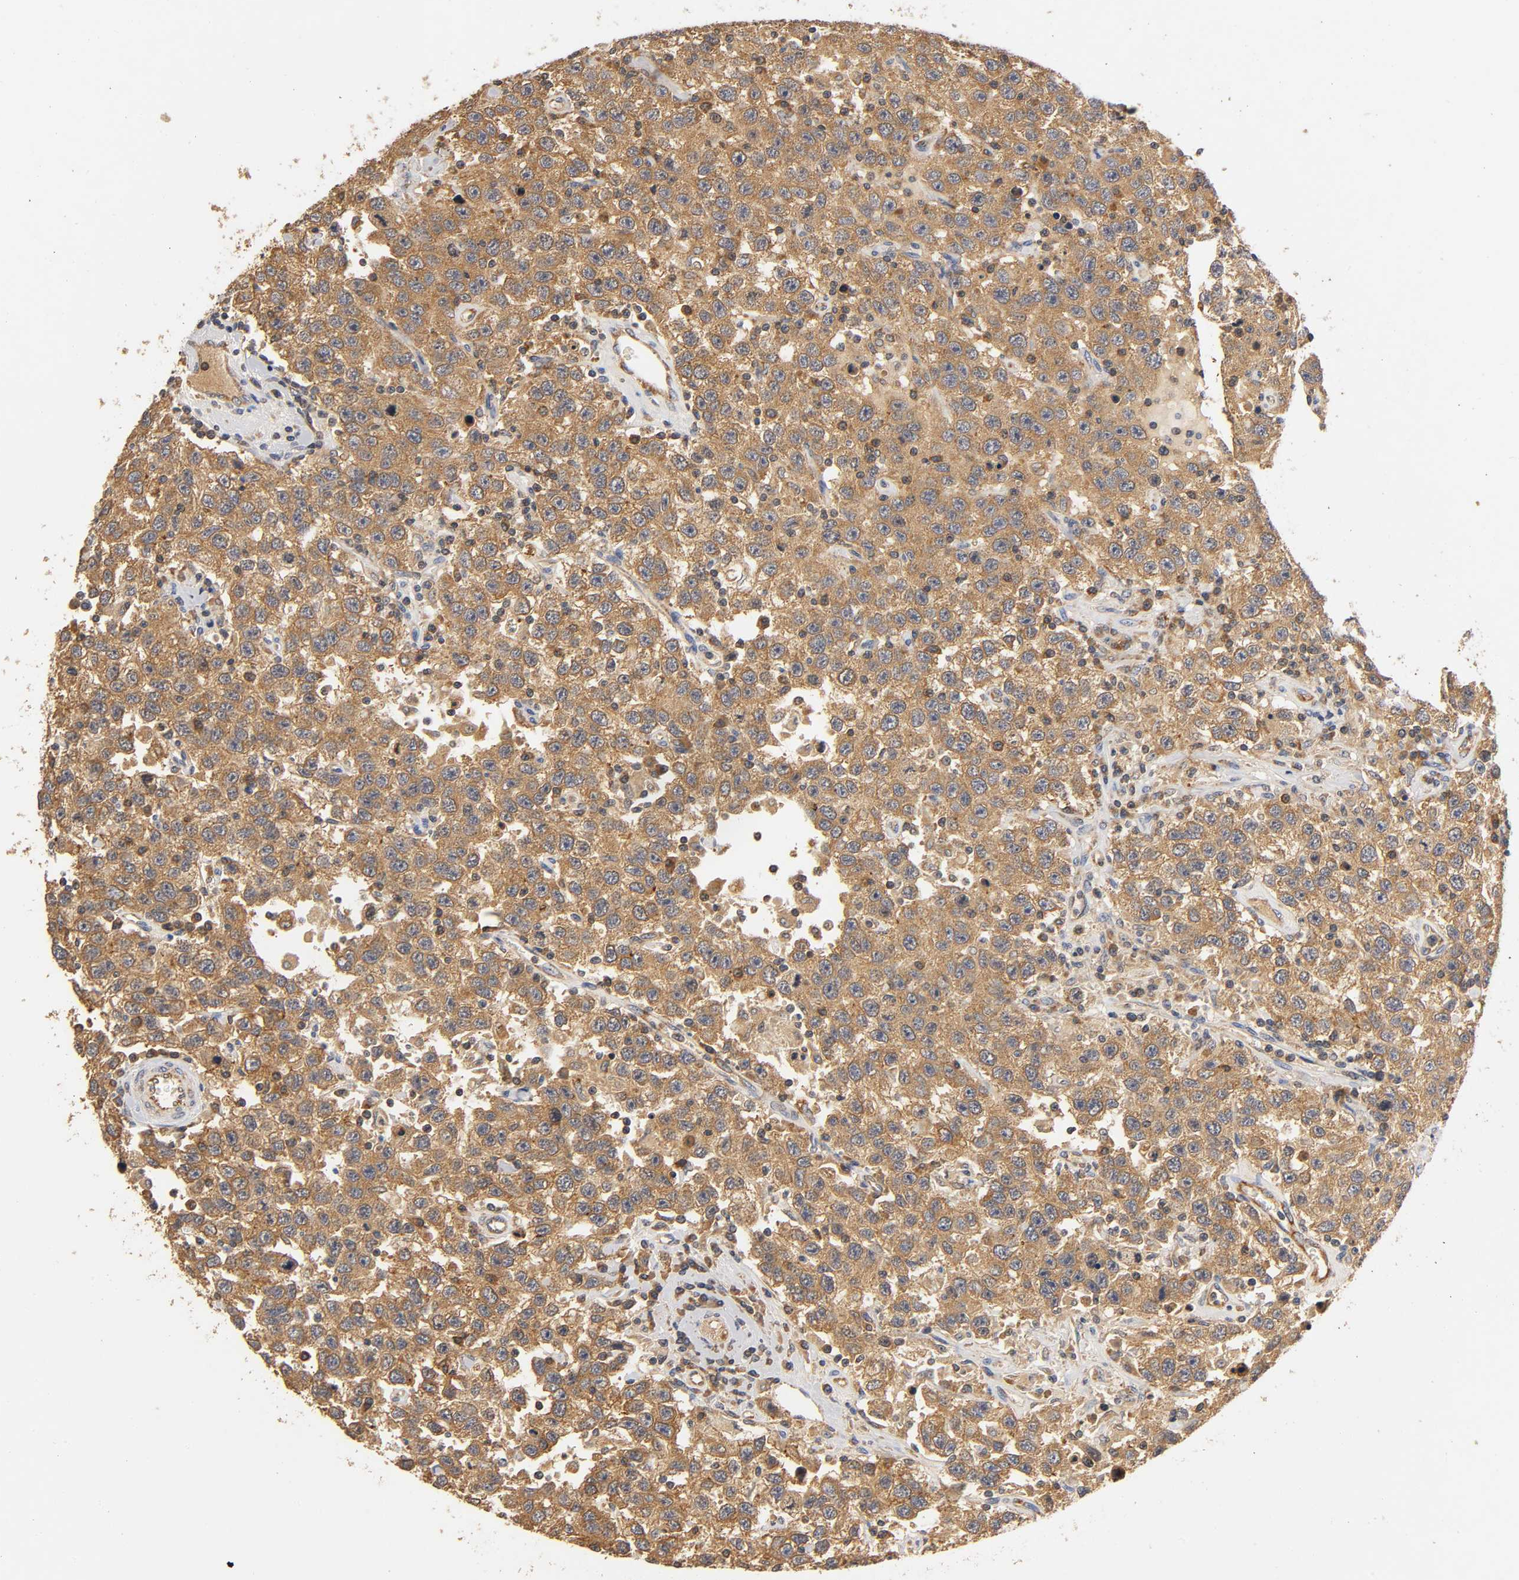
{"staining": {"intensity": "strong", "quantity": ">75%", "location": "cytoplasmic/membranous"}, "tissue": "testis cancer", "cell_type": "Tumor cells", "image_type": "cancer", "snomed": [{"axis": "morphology", "description": "Seminoma, NOS"}, {"axis": "topography", "description": "Testis"}], "caption": "The image shows immunohistochemical staining of testis cancer. There is strong cytoplasmic/membranous expression is present in about >75% of tumor cells.", "gene": "SCAP", "patient": {"sex": "male", "age": 41}}